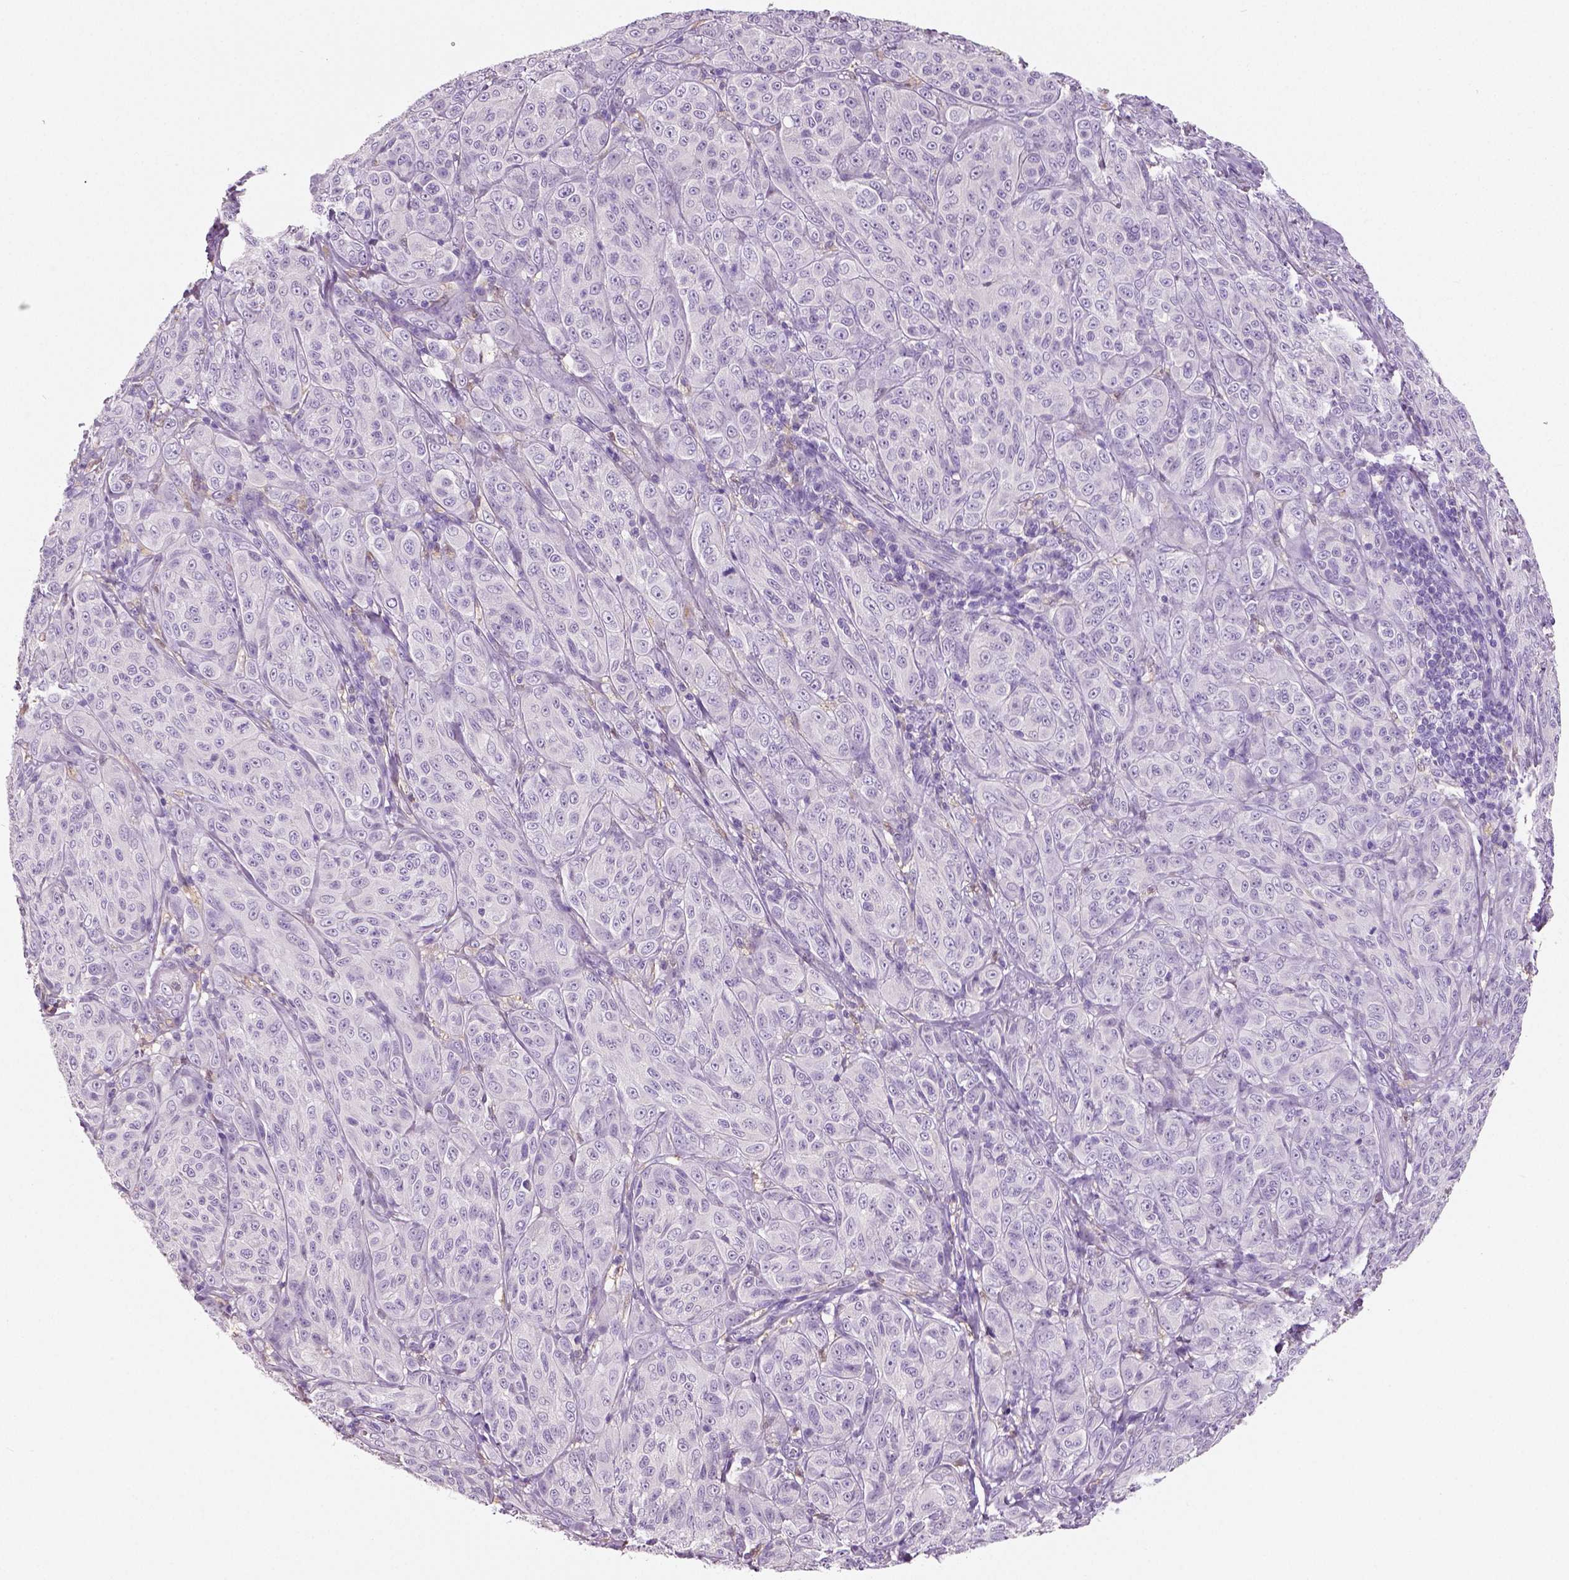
{"staining": {"intensity": "negative", "quantity": "none", "location": "none"}, "tissue": "melanoma", "cell_type": "Tumor cells", "image_type": "cancer", "snomed": [{"axis": "morphology", "description": "Malignant melanoma, NOS"}, {"axis": "topography", "description": "Skin"}], "caption": "High power microscopy image of an immunohistochemistry (IHC) micrograph of malignant melanoma, revealing no significant positivity in tumor cells.", "gene": "NECAB2", "patient": {"sex": "male", "age": 89}}